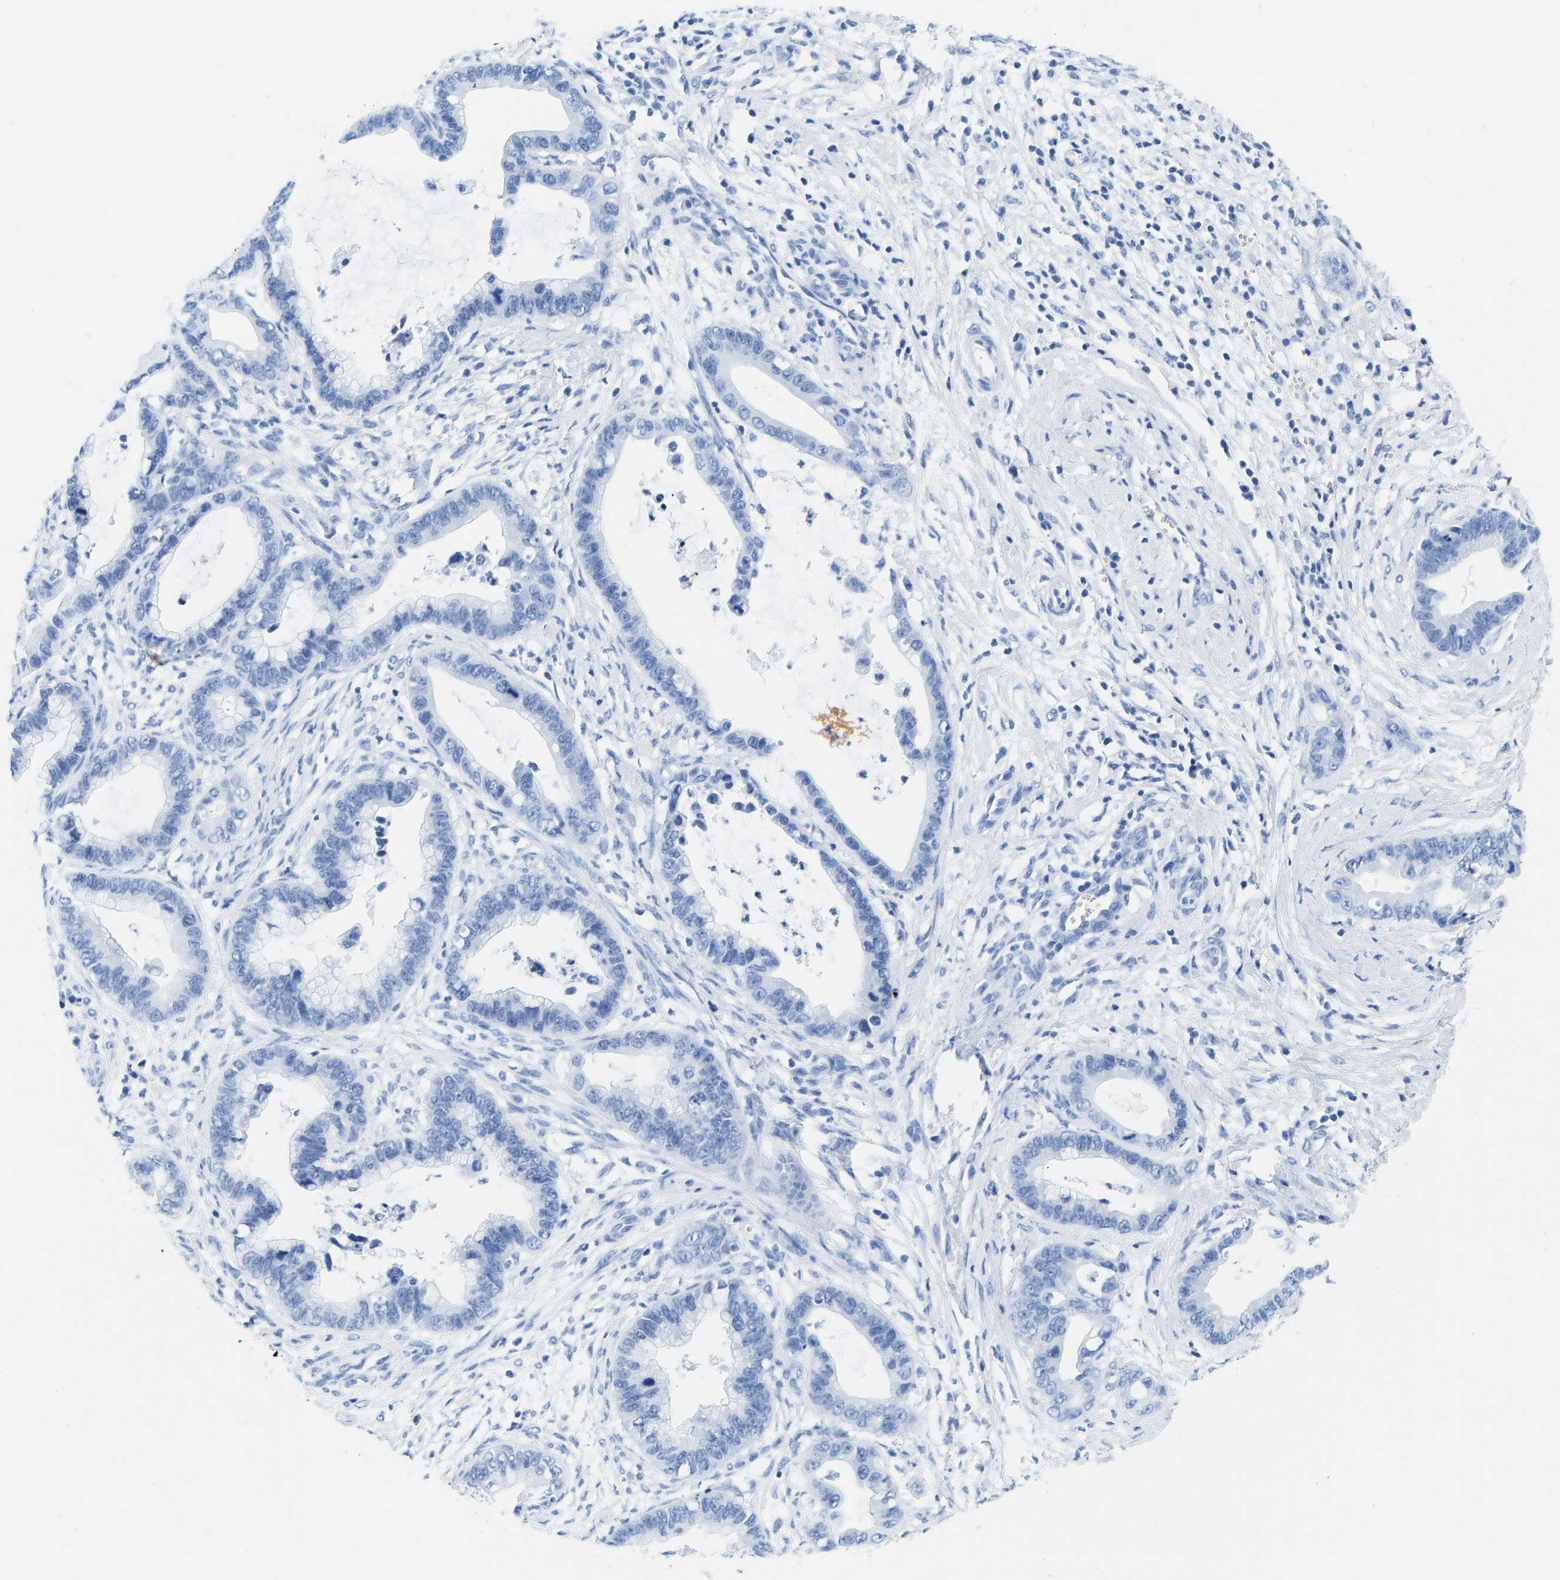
{"staining": {"intensity": "negative", "quantity": "none", "location": "none"}, "tissue": "cervical cancer", "cell_type": "Tumor cells", "image_type": "cancer", "snomed": [{"axis": "morphology", "description": "Adenocarcinoma, NOS"}, {"axis": "topography", "description": "Cervix"}], "caption": "High magnification brightfield microscopy of cervical adenocarcinoma stained with DAB (brown) and counterstained with hematoxylin (blue): tumor cells show no significant staining.", "gene": "ELMO2", "patient": {"sex": "female", "age": 44}}